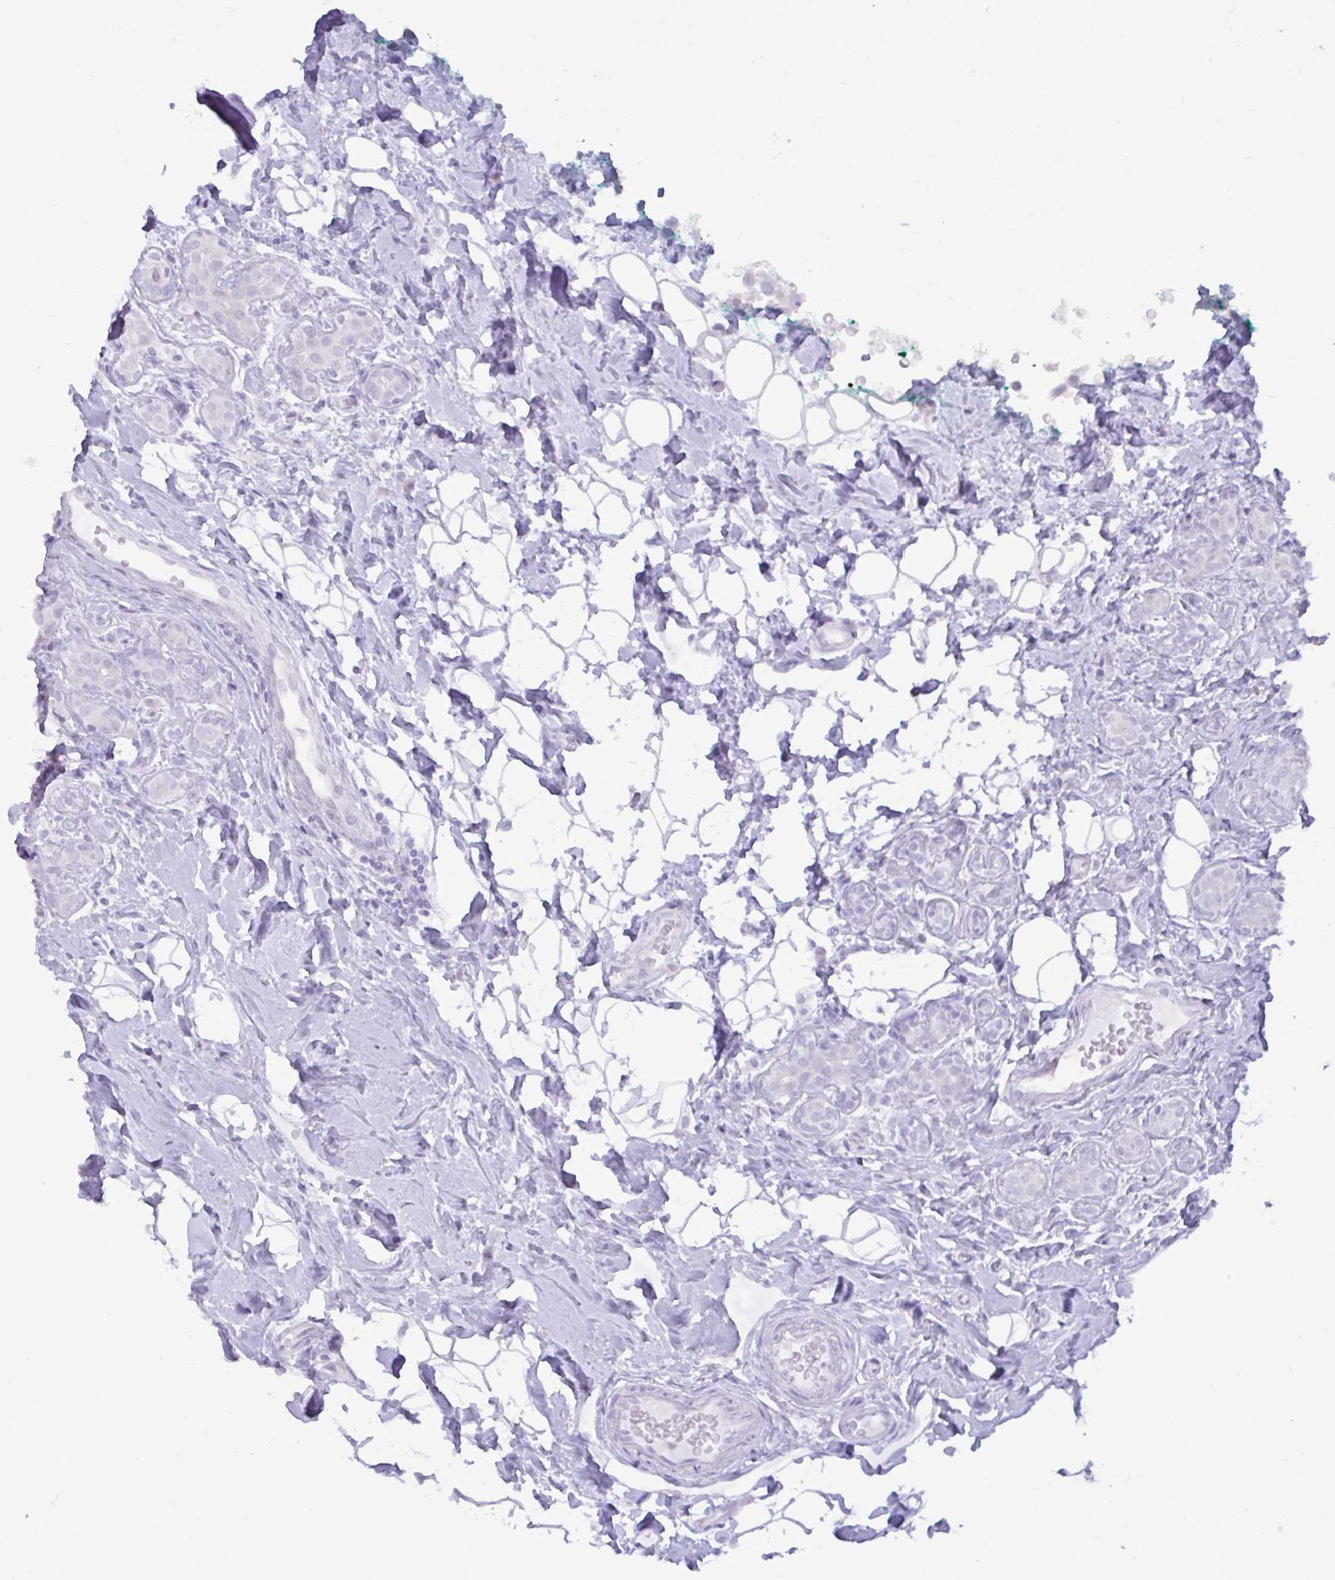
{"staining": {"intensity": "negative", "quantity": "none", "location": "none"}, "tissue": "breast cancer", "cell_type": "Tumor cells", "image_type": "cancer", "snomed": [{"axis": "morphology", "description": "Duct carcinoma"}, {"axis": "topography", "description": "Breast"}], "caption": "DAB (3,3'-diaminobenzidine) immunohistochemical staining of human breast intraductal carcinoma demonstrates no significant positivity in tumor cells.", "gene": "C4orf33", "patient": {"sex": "female", "age": 43}}